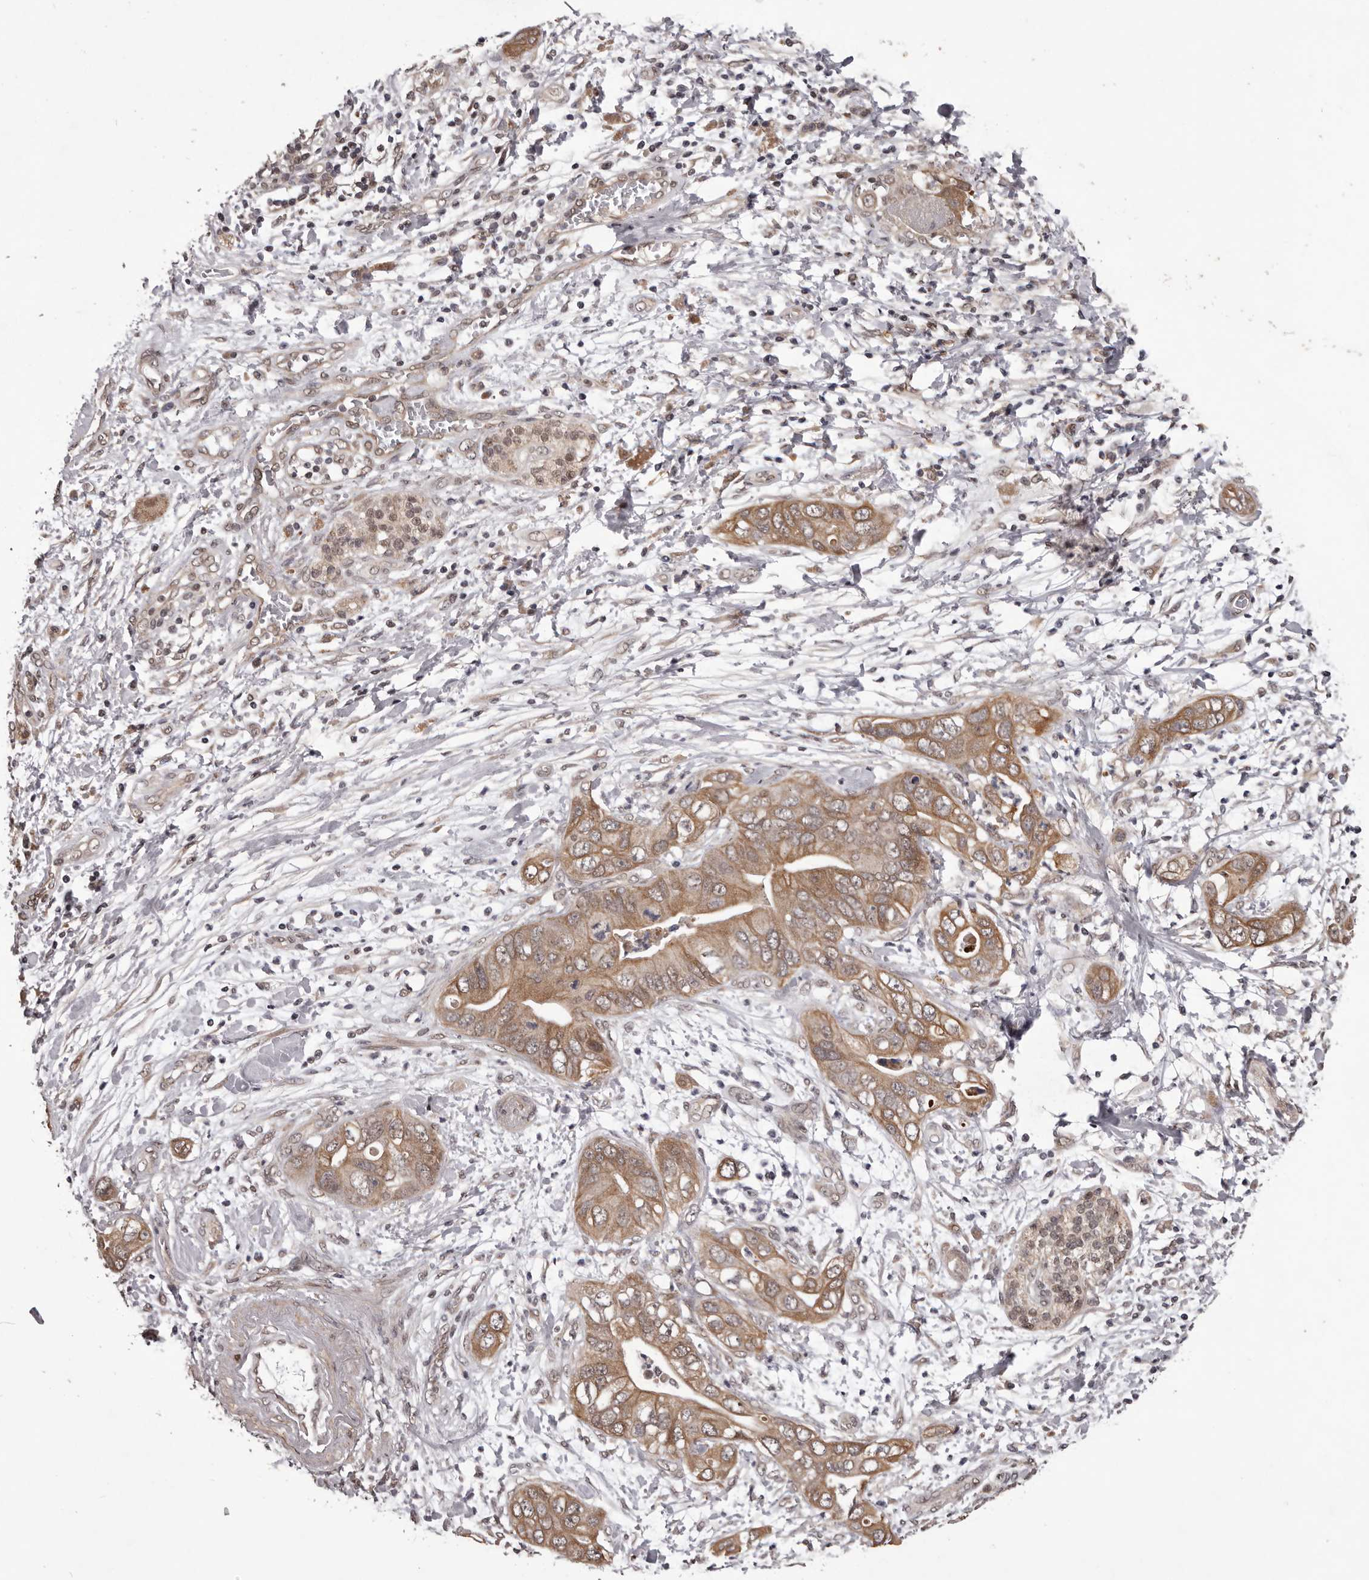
{"staining": {"intensity": "moderate", "quantity": ">75%", "location": "cytoplasmic/membranous"}, "tissue": "pancreatic cancer", "cell_type": "Tumor cells", "image_type": "cancer", "snomed": [{"axis": "morphology", "description": "Adenocarcinoma, NOS"}, {"axis": "topography", "description": "Pancreas"}], "caption": "Protein expression analysis of pancreatic cancer shows moderate cytoplasmic/membranous positivity in approximately >75% of tumor cells.", "gene": "CELF3", "patient": {"sex": "female", "age": 78}}